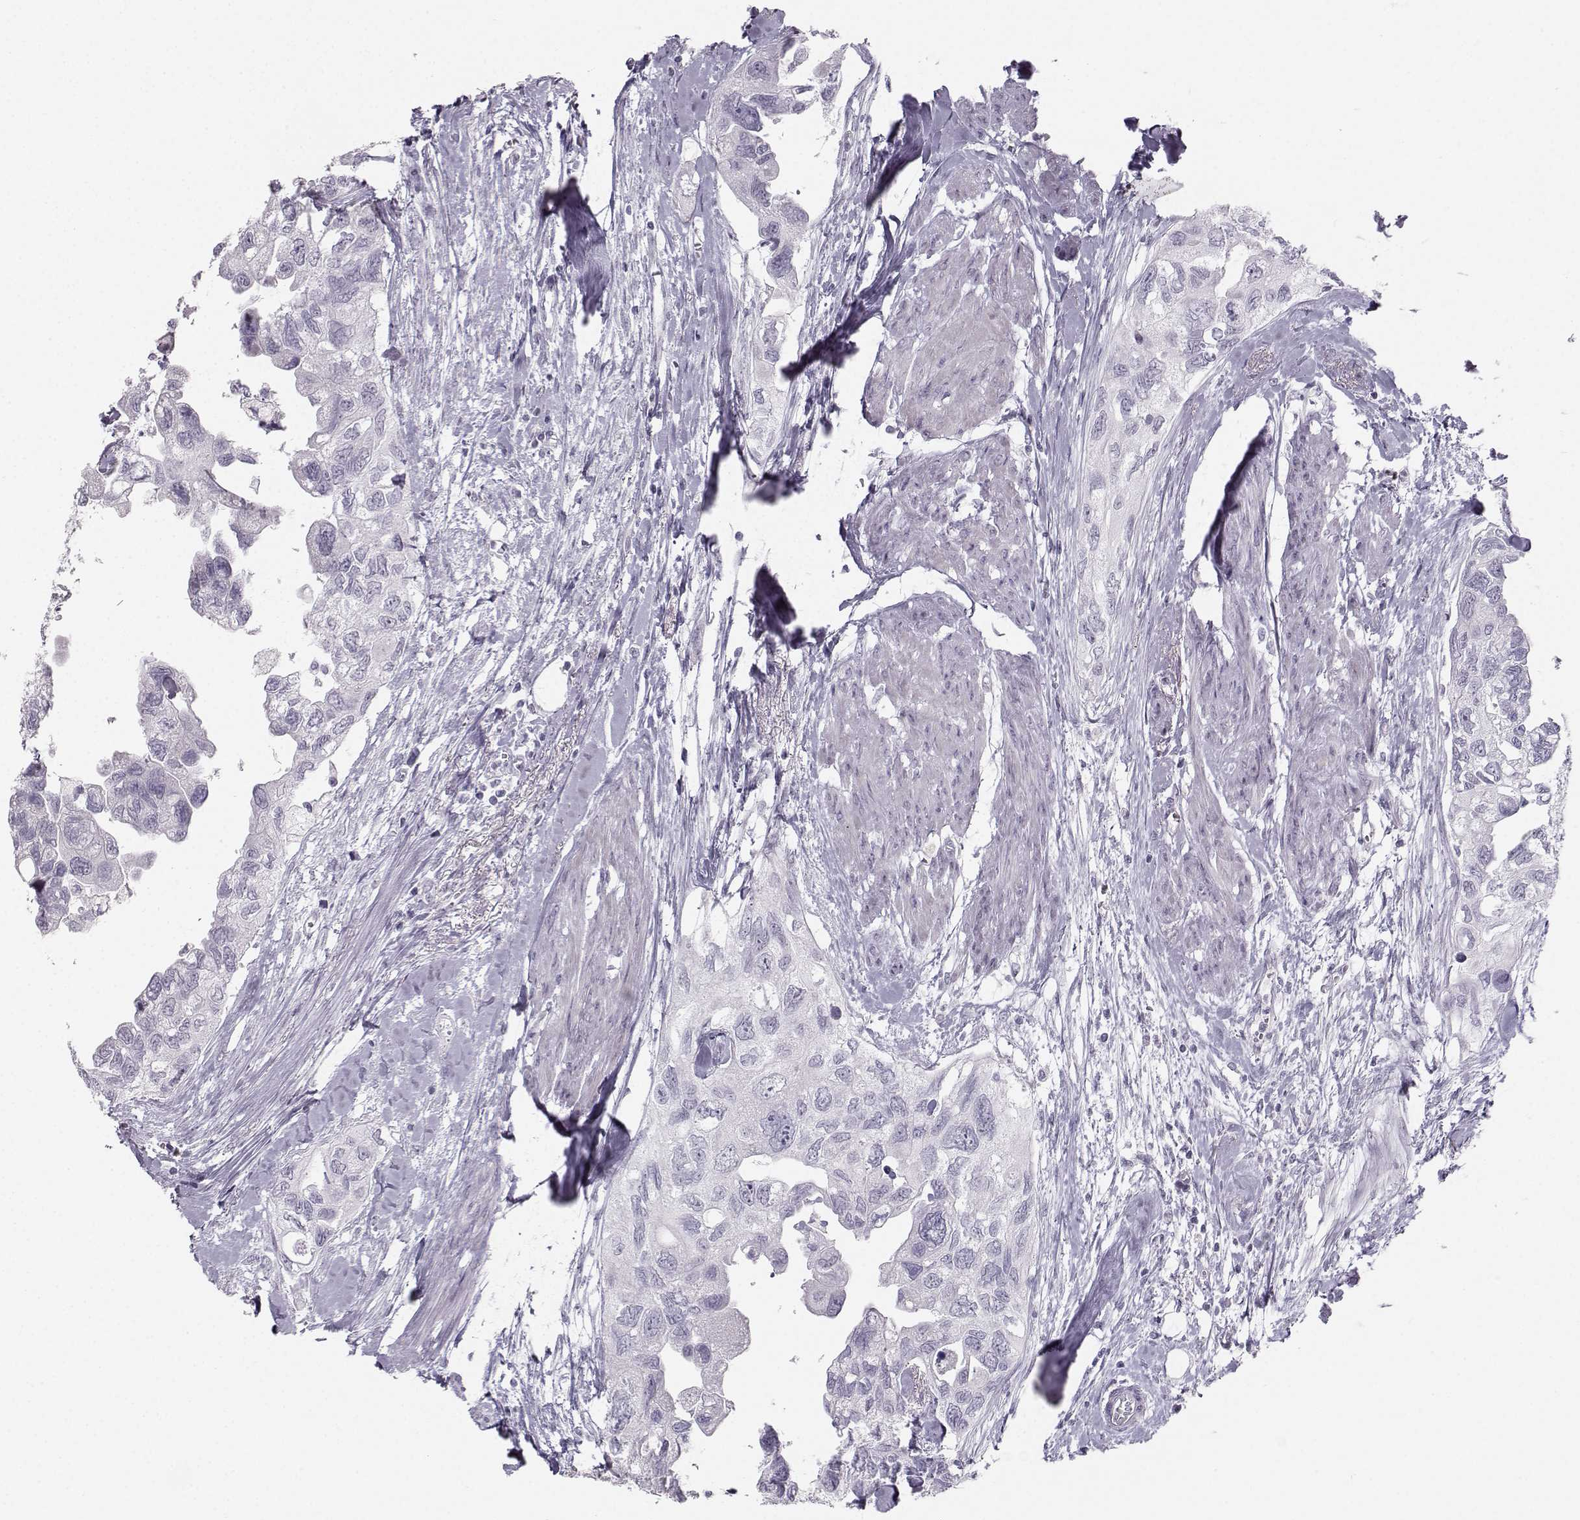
{"staining": {"intensity": "negative", "quantity": "none", "location": "none"}, "tissue": "urothelial cancer", "cell_type": "Tumor cells", "image_type": "cancer", "snomed": [{"axis": "morphology", "description": "Urothelial carcinoma, High grade"}, {"axis": "topography", "description": "Urinary bladder"}], "caption": "The micrograph exhibits no significant expression in tumor cells of urothelial carcinoma (high-grade).", "gene": "CASR", "patient": {"sex": "male", "age": 59}}